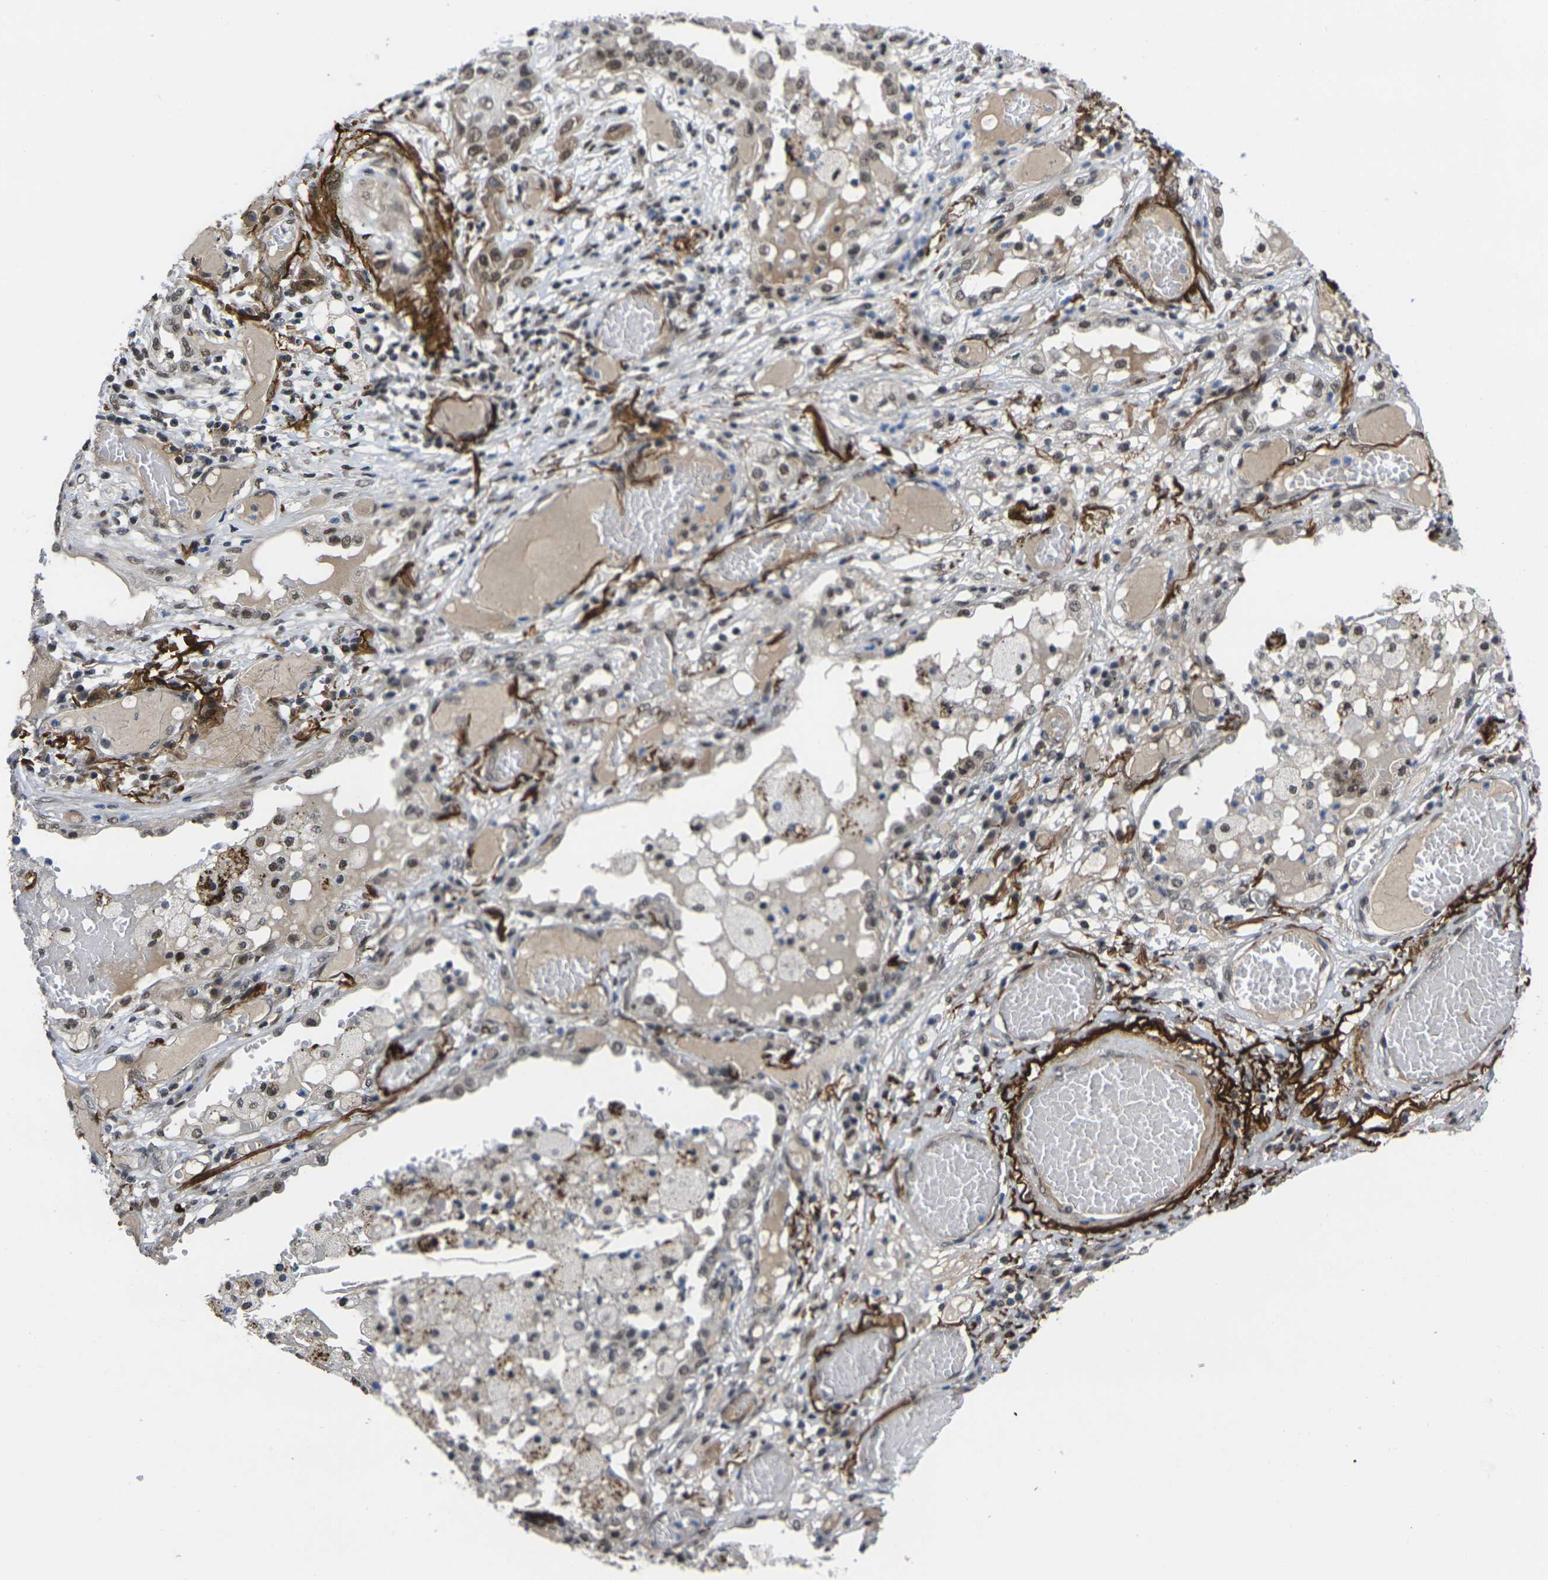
{"staining": {"intensity": "moderate", "quantity": ">75%", "location": "nuclear"}, "tissue": "lung cancer", "cell_type": "Tumor cells", "image_type": "cancer", "snomed": [{"axis": "morphology", "description": "Squamous cell carcinoma, NOS"}, {"axis": "topography", "description": "Lung"}], "caption": "This photomicrograph reveals IHC staining of human lung cancer, with medium moderate nuclear expression in approximately >75% of tumor cells.", "gene": "RBM7", "patient": {"sex": "male", "age": 71}}